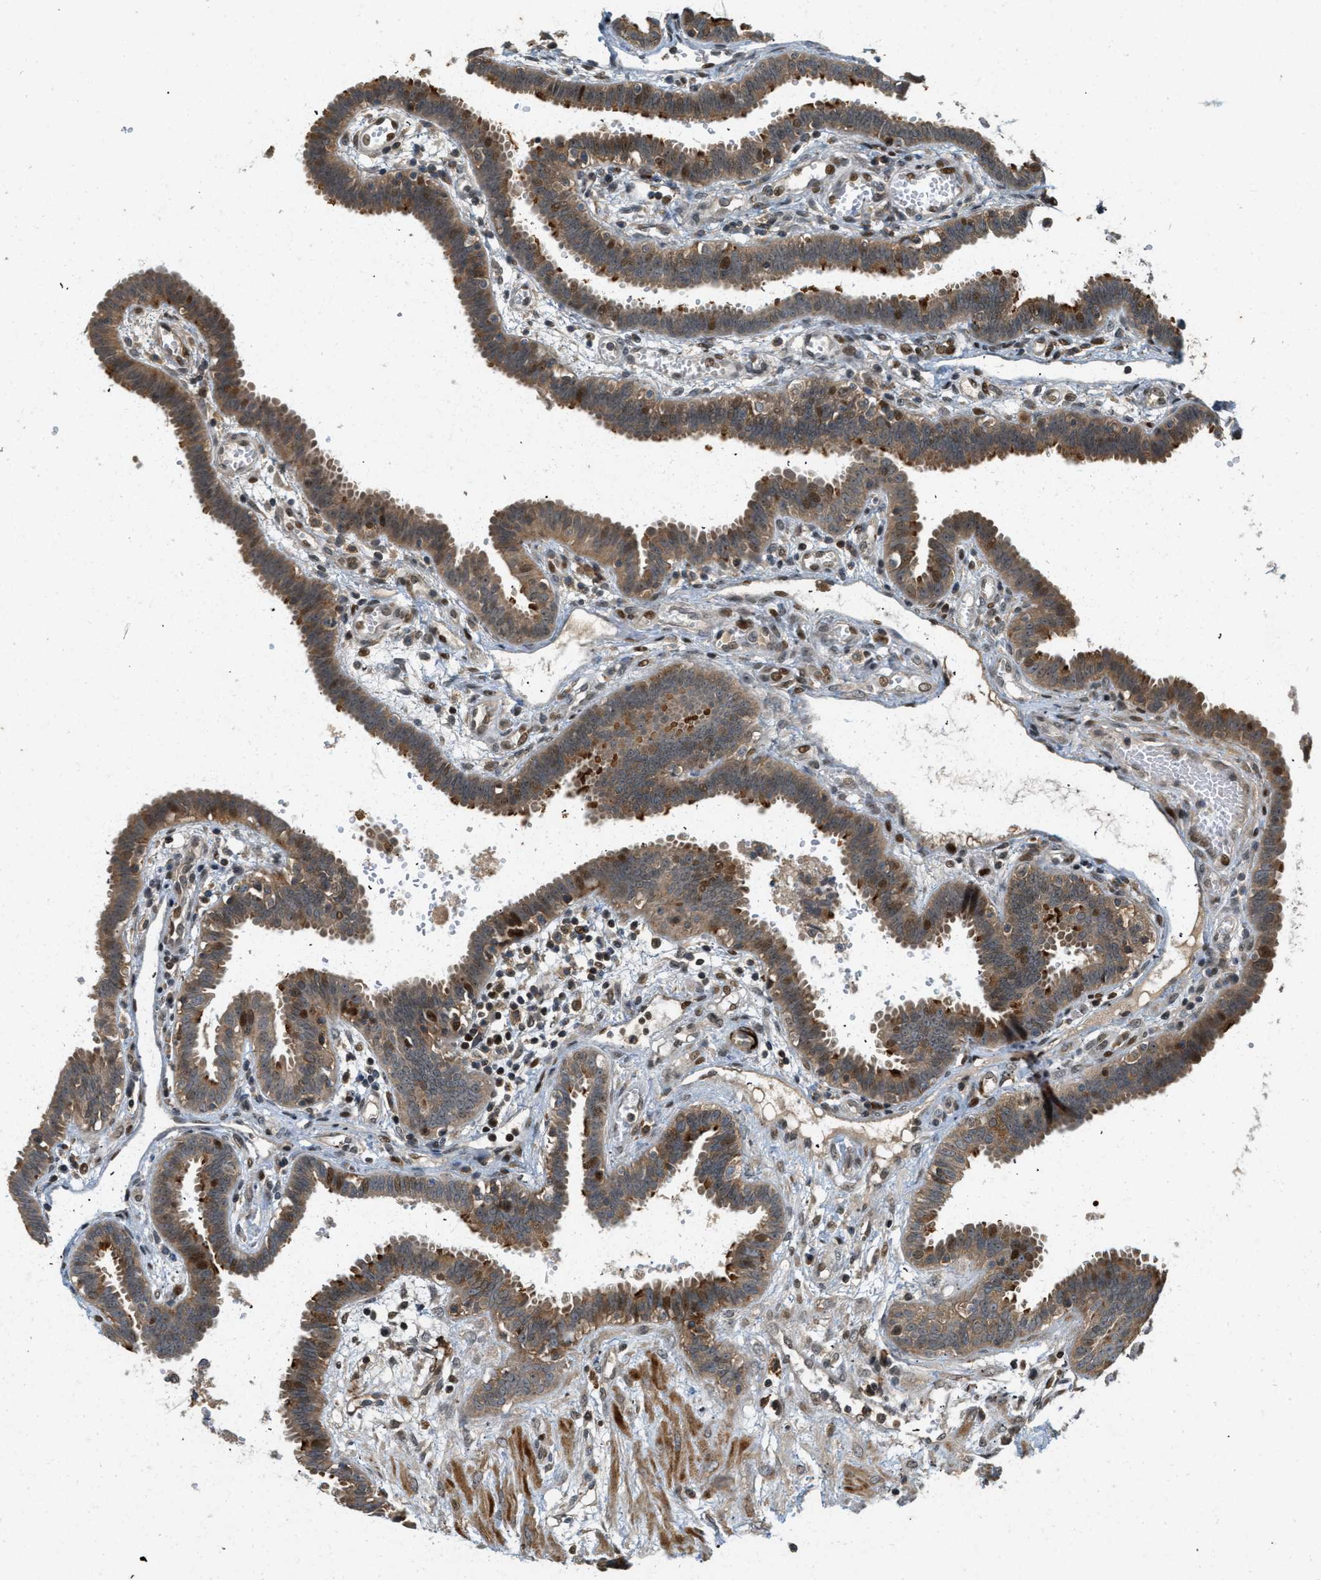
{"staining": {"intensity": "strong", "quantity": "25%-75%", "location": "cytoplasmic/membranous,nuclear"}, "tissue": "fallopian tube", "cell_type": "Glandular cells", "image_type": "normal", "snomed": [{"axis": "morphology", "description": "Normal tissue, NOS"}, {"axis": "topography", "description": "Fallopian tube"}, {"axis": "topography", "description": "Placenta"}], "caption": "This micrograph demonstrates unremarkable fallopian tube stained with immunohistochemistry to label a protein in brown. The cytoplasmic/membranous,nuclear of glandular cells show strong positivity for the protein. Nuclei are counter-stained blue.", "gene": "TRAPPC14", "patient": {"sex": "female", "age": 32}}